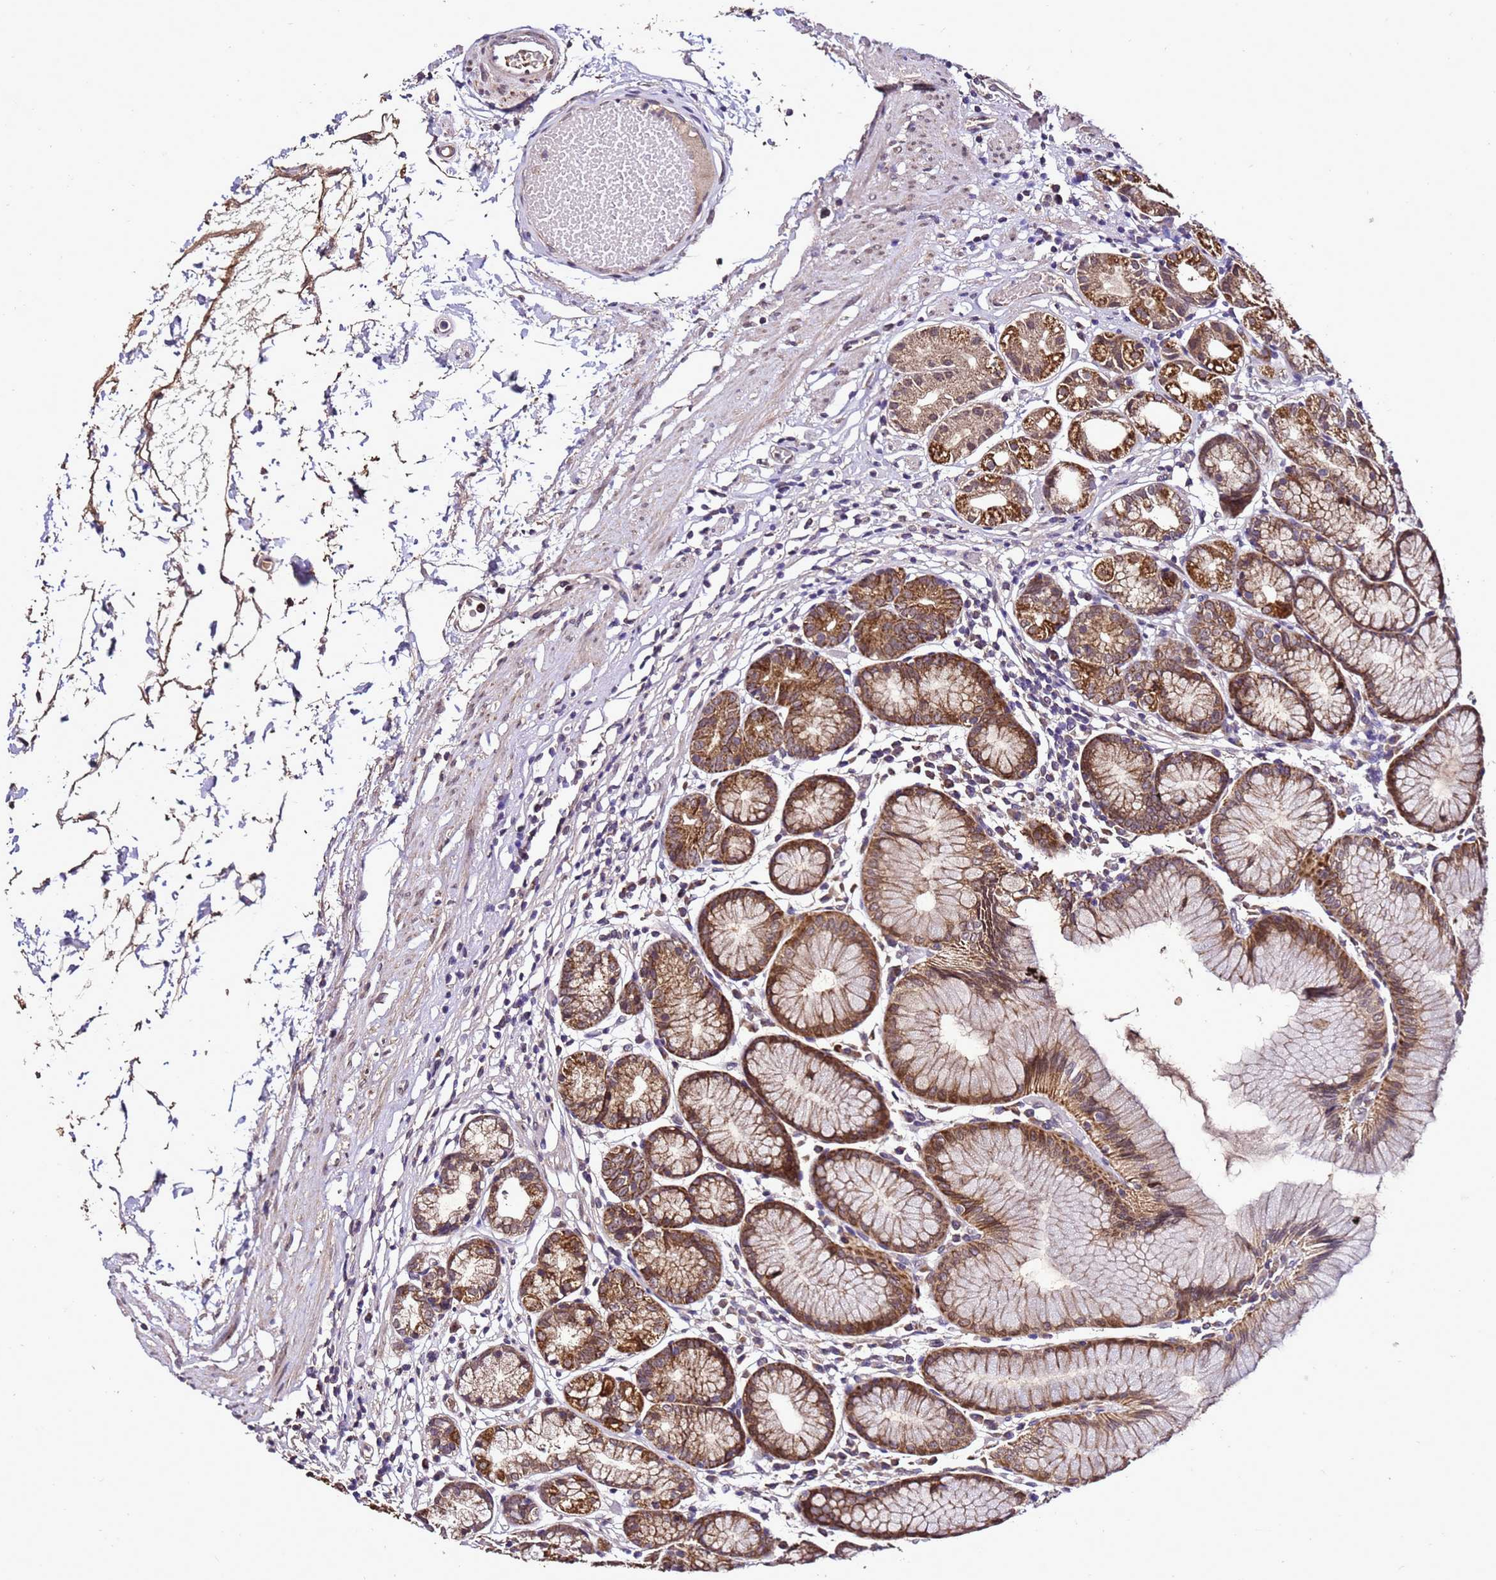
{"staining": {"intensity": "moderate", "quantity": ">75%", "location": "cytoplasmic/membranous"}, "tissue": "stomach", "cell_type": "Glandular cells", "image_type": "normal", "snomed": [{"axis": "morphology", "description": "Normal tissue, NOS"}, {"axis": "topography", "description": "Stomach"}], "caption": "Immunohistochemical staining of unremarkable stomach shows medium levels of moderate cytoplasmic/membranous expression in approximately >75% of glandular cells.", "gene": "ZNF329", "patient": {"sex": "female", "age": 57}}